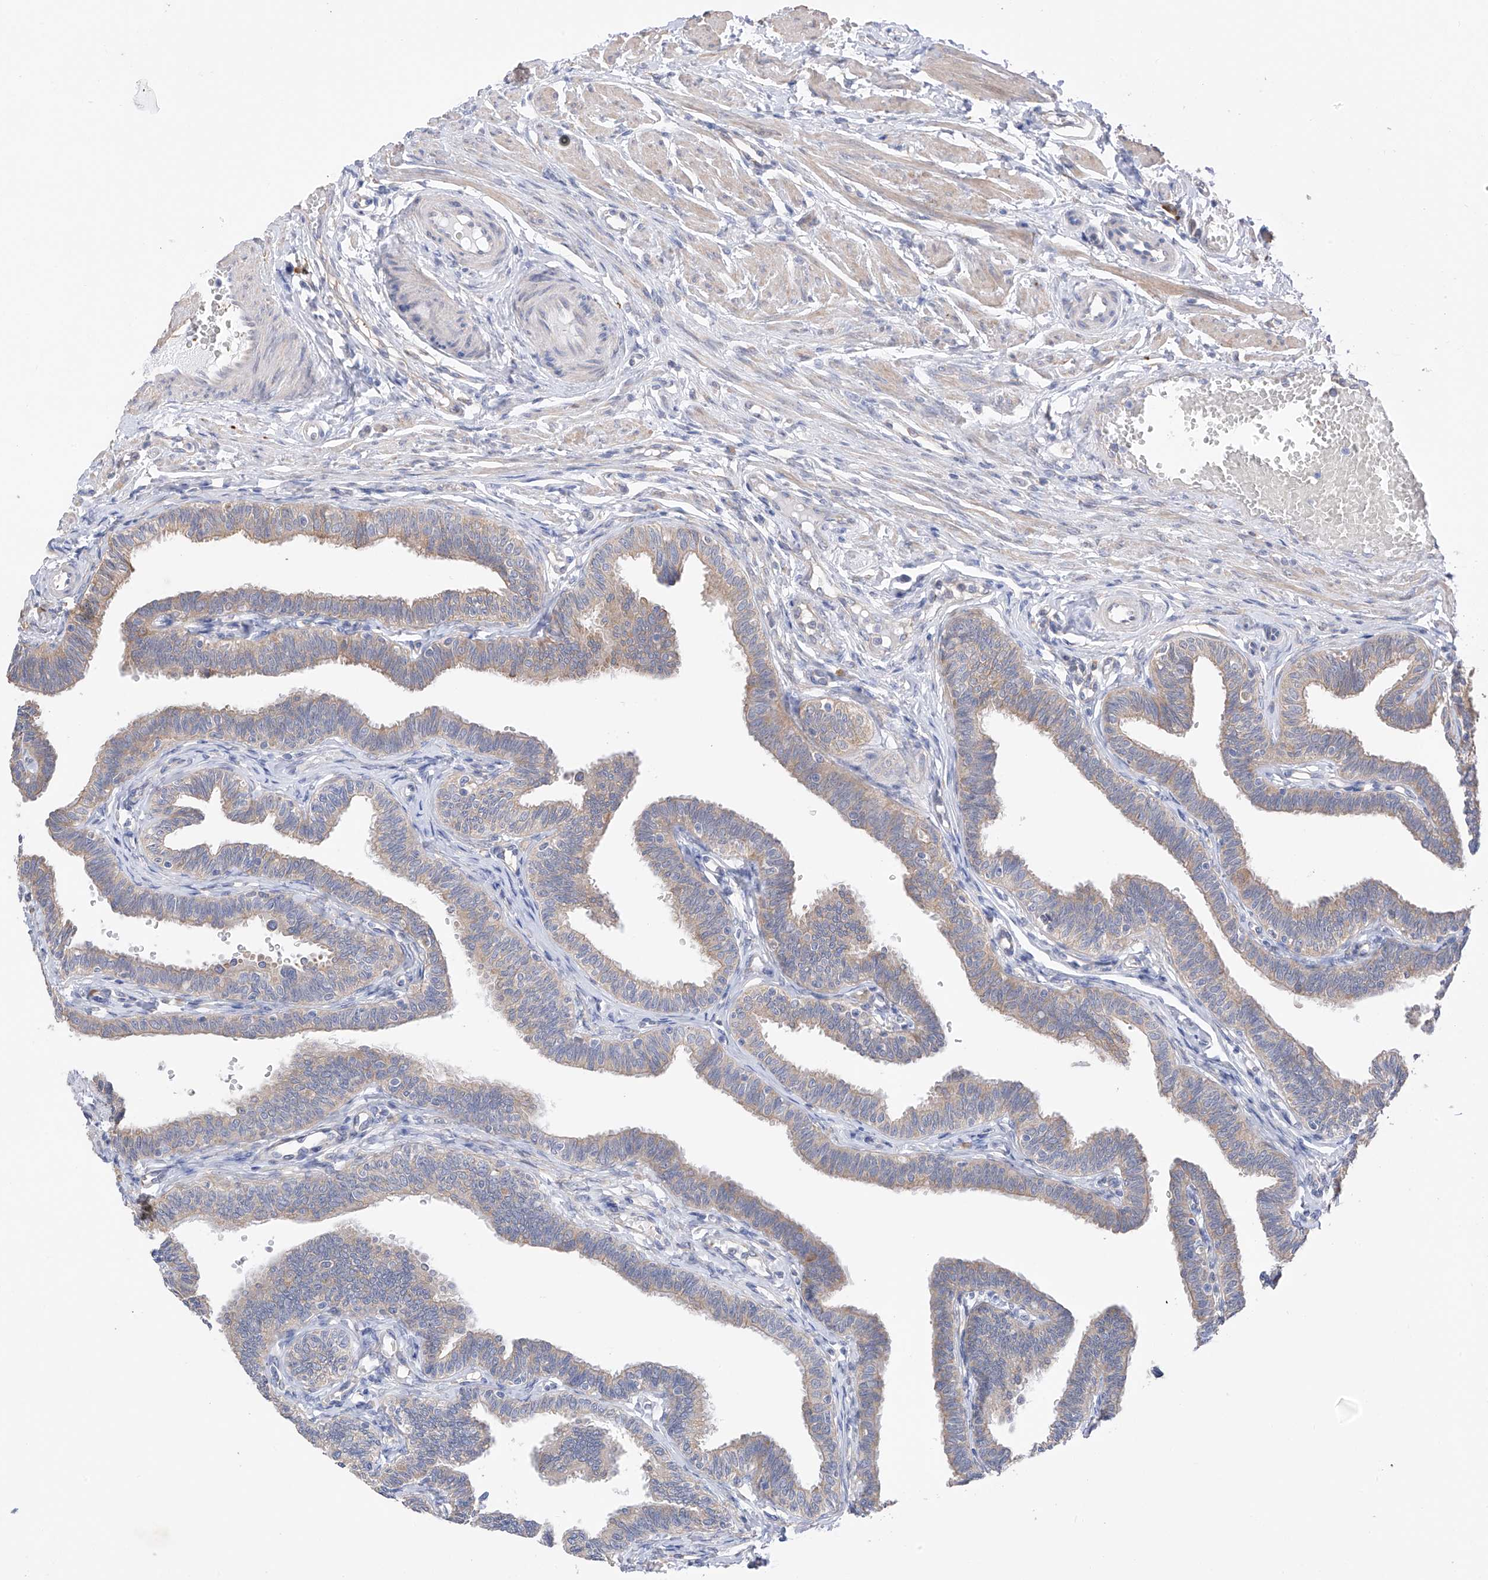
{"staining": {"intensity": "moderate", "quantity": "25%-75%", "location": "cytoplasmic/membranous"}, "tissue": "fallopian tube", "cell_type": "Glandular cells", "image_type": "normal", "snomed": [{"axis": "morphology", "description": "Normal tissue, NOS"}, {"axis": "topography", "description": "Fallopian tube"}, {"axis": "topography", "description": "Ovary"}], "caption": "Immunohistochemical staining of unremarkable human fallopian tube reveals medium levels of moderate cytoplasmic/membranous positivity in about 25%-75% of glandular cells. The protein is shown in brown color, while the nuclei are stained blue.", "gene": "REC8", "patient": {"sex": "female", "age": 23}}